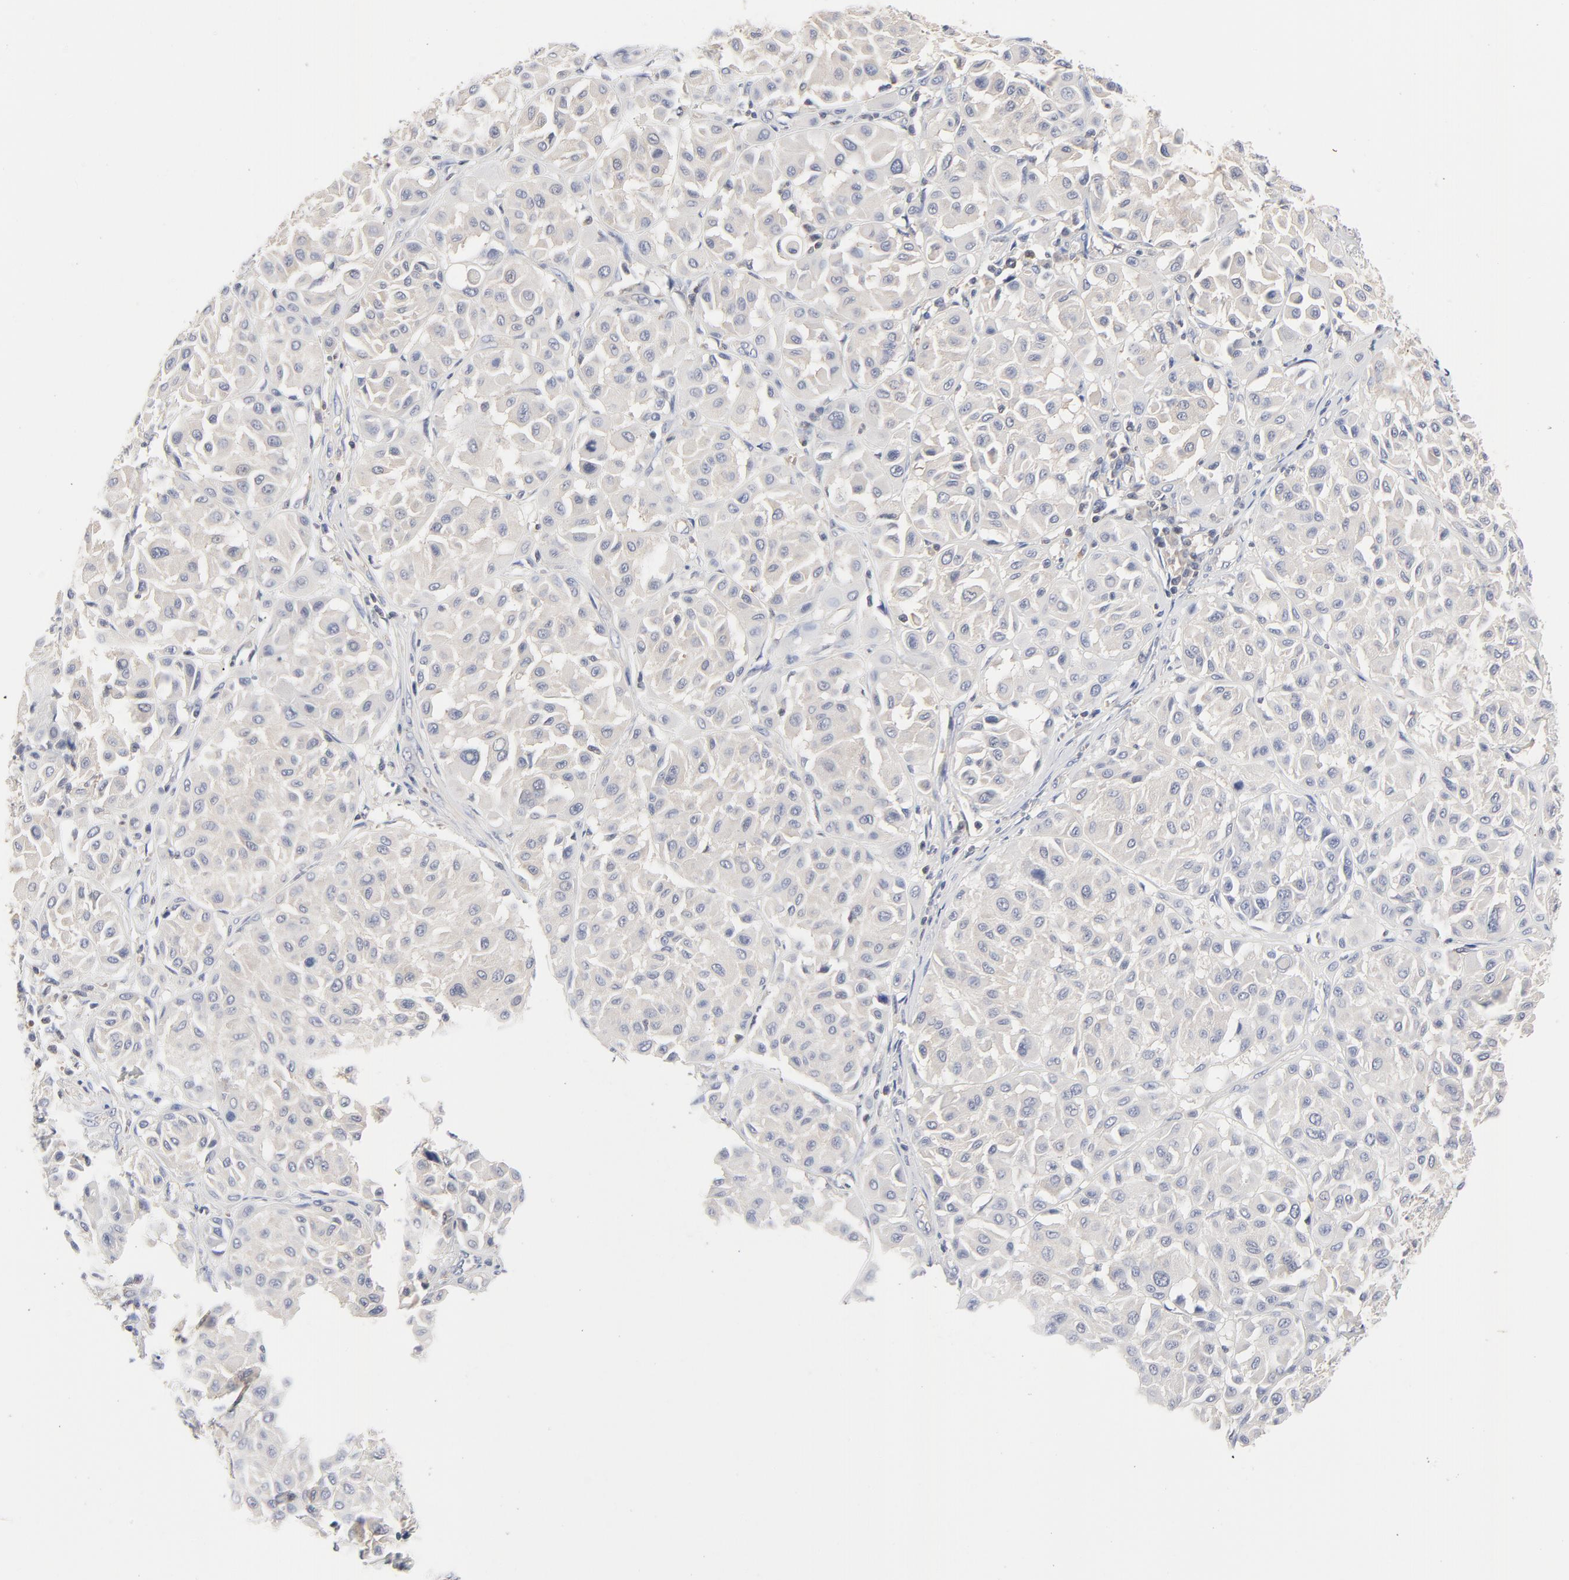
{"staining": {"intensity": "negative", "quantity": "none", "location": "none"}, "tissue": "melanoma", "cell_type": "Tumor cells", "image_type": "cancer", "snomed": [{"axis": "morphology", "description": "Malignant melanoma, Metastatic site"}, {"axis": "topography", "description": "Soft tissue"}], "caption": "A high-resolution image shows immunohistochemistry staining of melanoma, which demonstrates no significant positivity in tumor cells.", "gene": "CAB39L", "patient": {"sex": "male", "age": 41}}